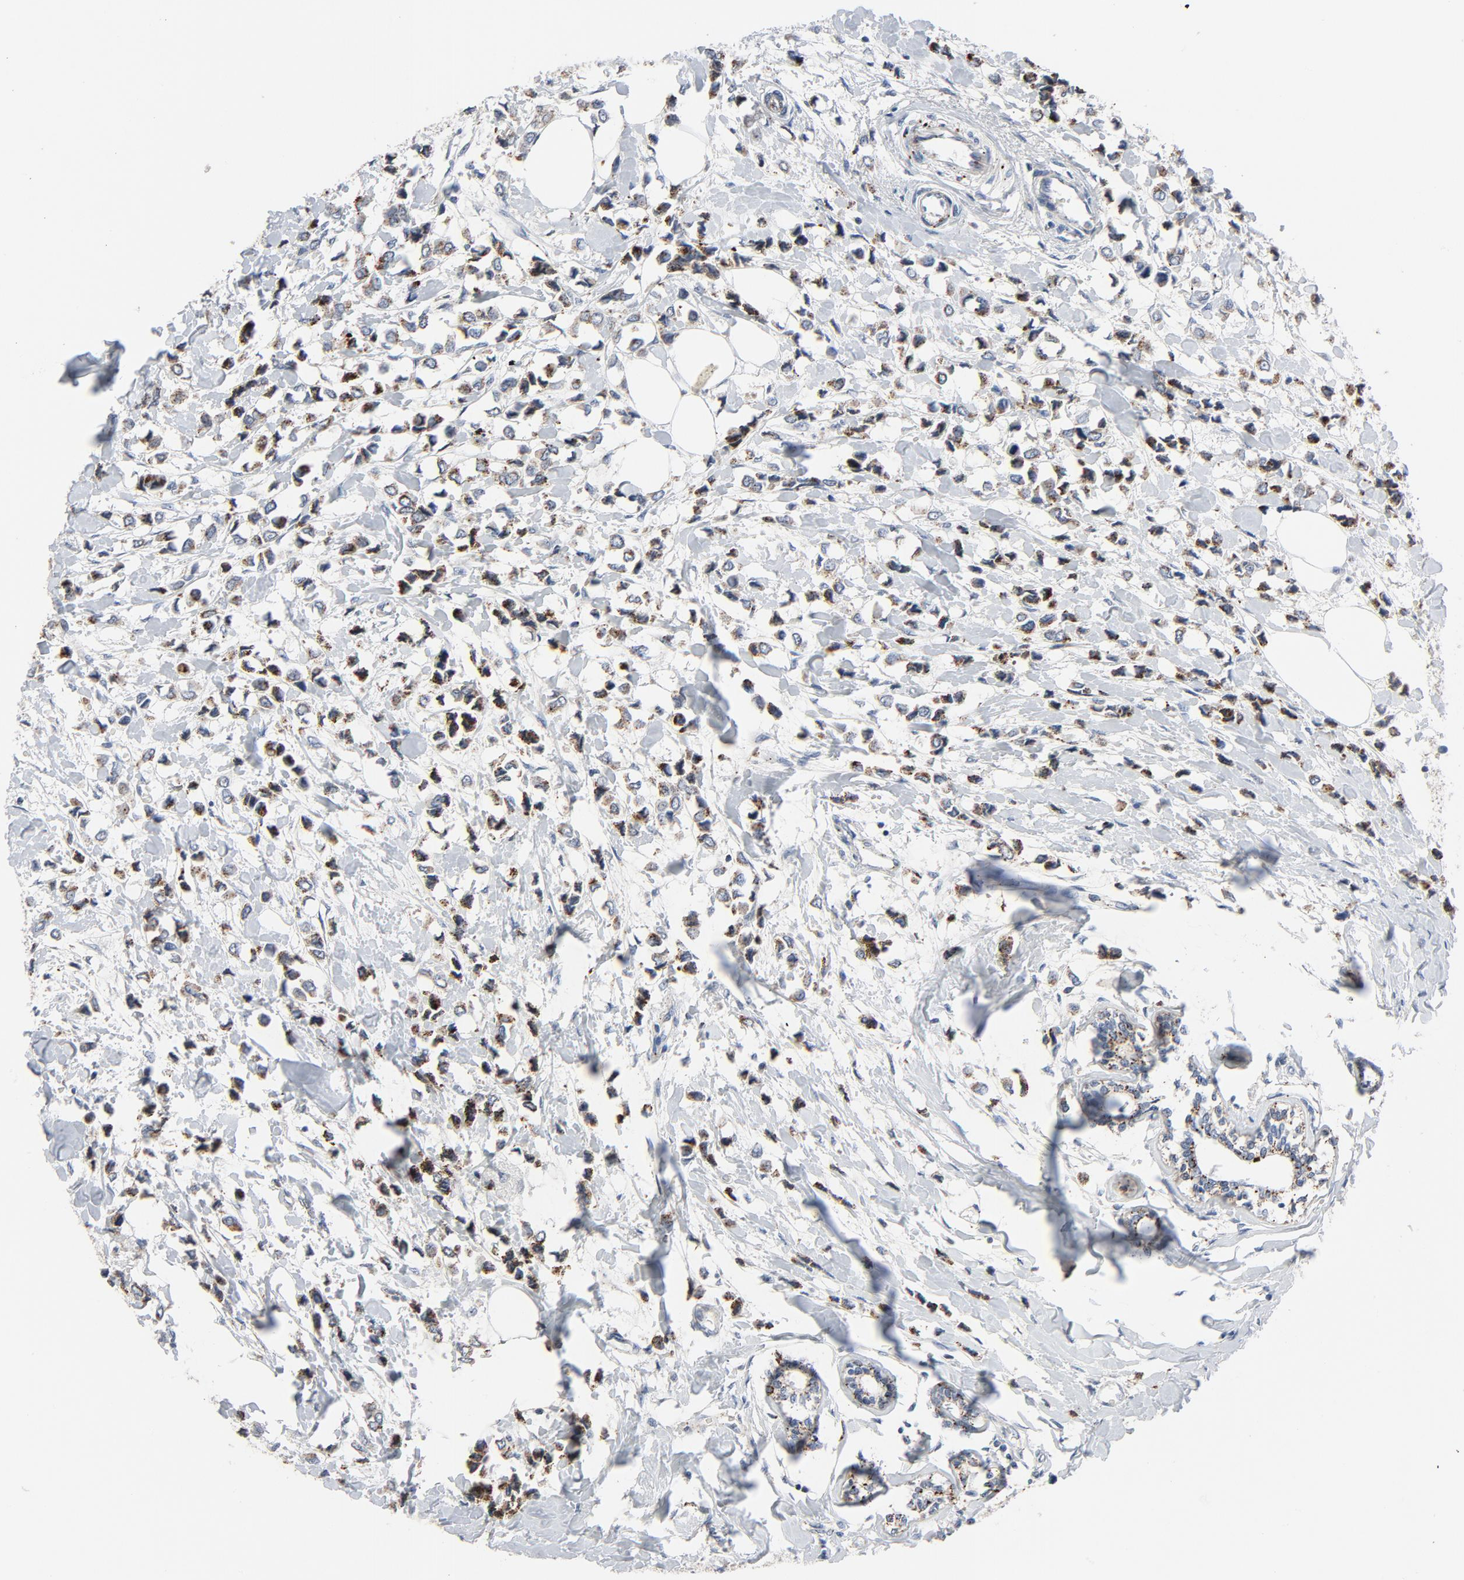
{"staining": {"intensity": "strong", "quantity": ">75%", "location": "cytoplasmic/membranous"}, "tissue": "breast cancer", "cell_type": "Tumor cells", "image_type": "cancer", "snomed": [{"axis": "morphology", "description": "Lobular carcinoma"}, {"axis": "topography", "description": "Breast"}], "caption": "A high-resolution image shows immunohistochemistry staining of lobular carcinoma (breast), which demonstrates strong cytoplasmic/membranous expression in about >75% of tumor cells. The protein of interest is shown in brown color, while the nuclei are stained blue.", "gene": "AKT2", "patient": {"sex": "female", "age": 55}}